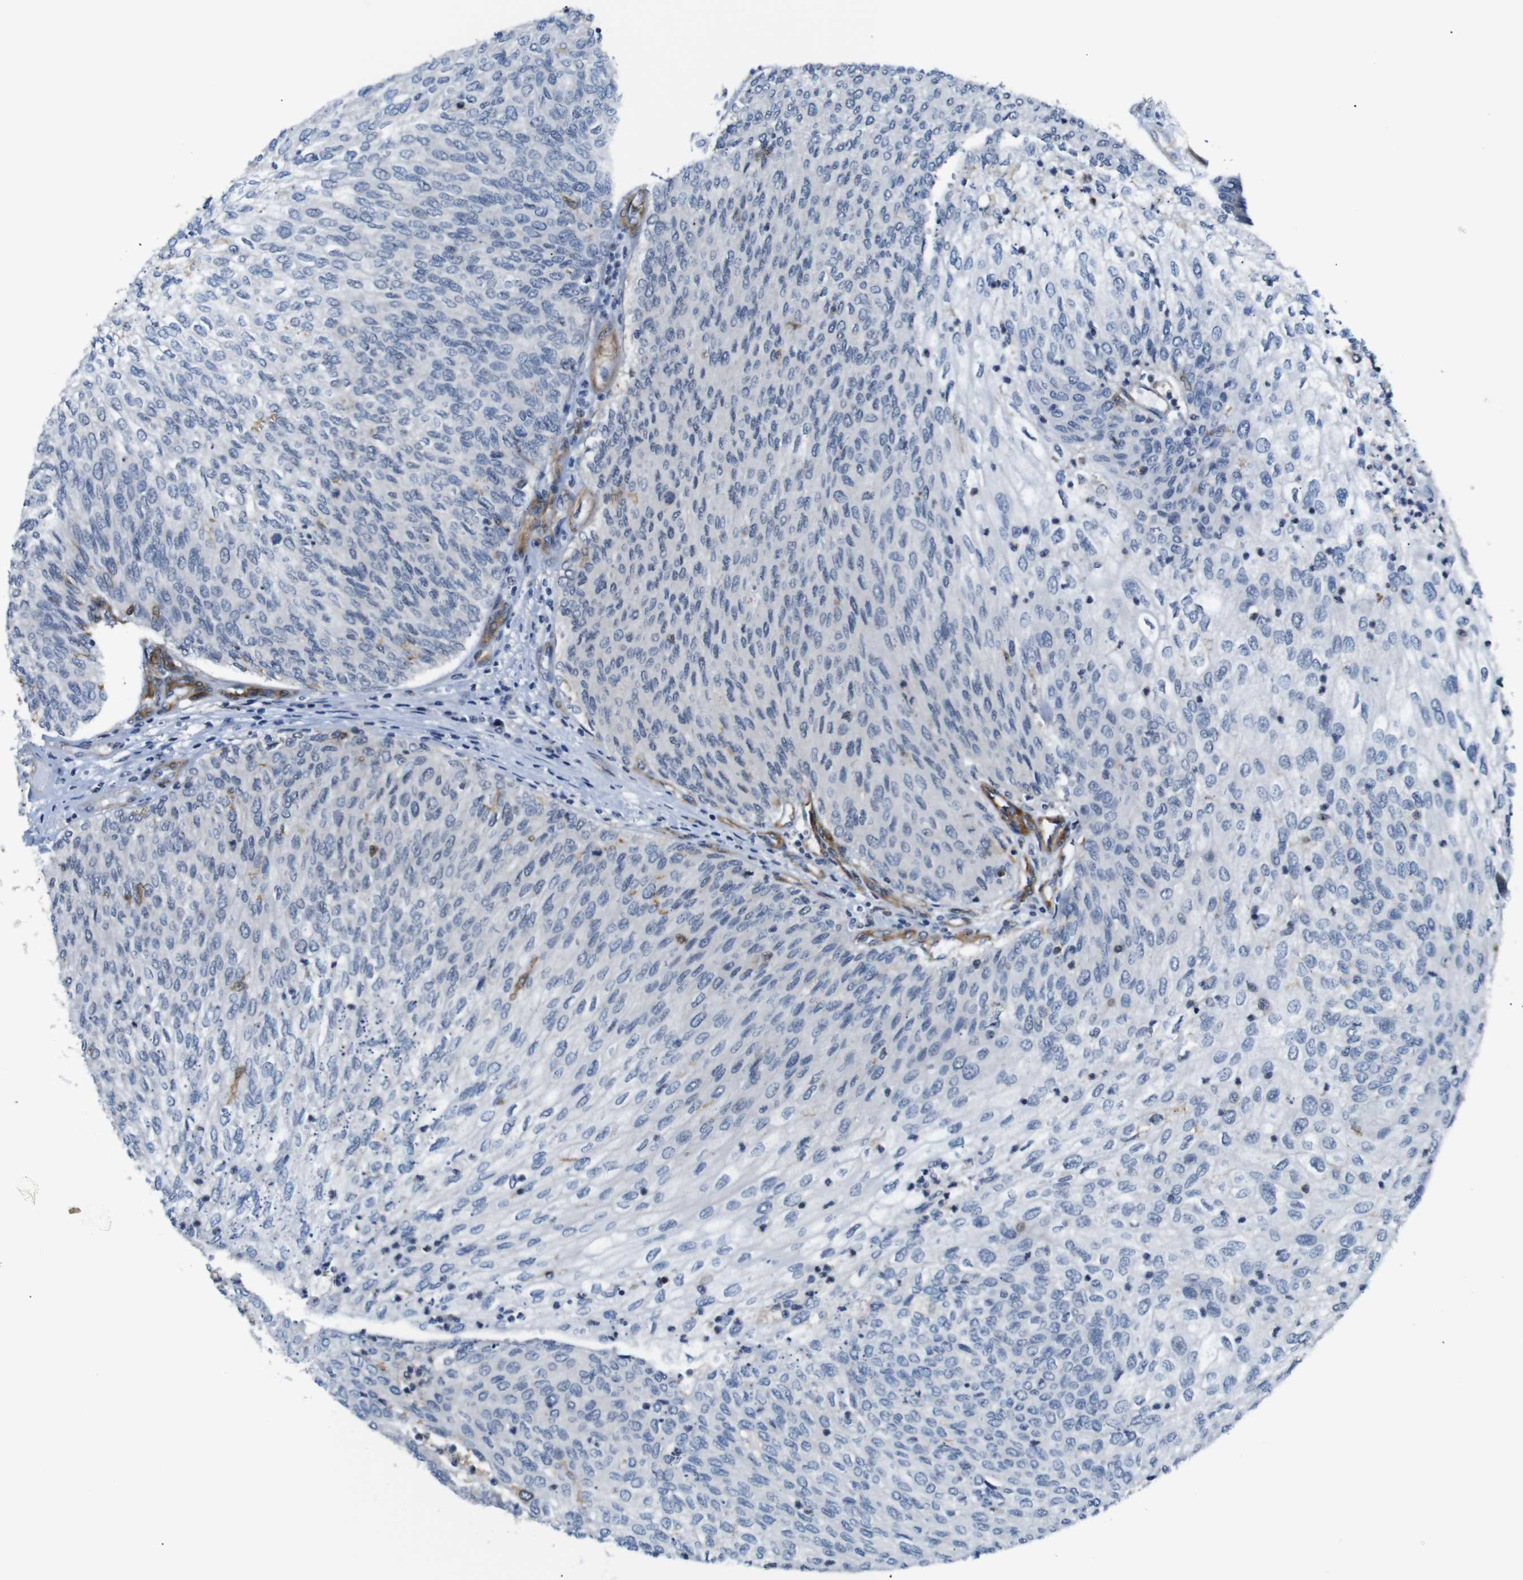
{"staining": {"intensity": "negative", "quantity": "none", "location": "none"}, "tissue": "urothelial cancer", "cell_type": "Tumor cells", "image_type": "cancer", "snomed": [{"axis": "morphology", "description": "Urothelial carcinoma, Low grade"}, {"axis": "topography", "description": "Urinary bladder"}], "caption": "The histopathology image demonstrates no significant positivity in tumor cells of urothelial cancer. The staining is performed using DAB (3,3'-diaminobenzidine) brown chromogen with nuclei counter-stained in using hematoxylin.", "gene": "PARN", "patient": {"sex": "female", "age": 79}}